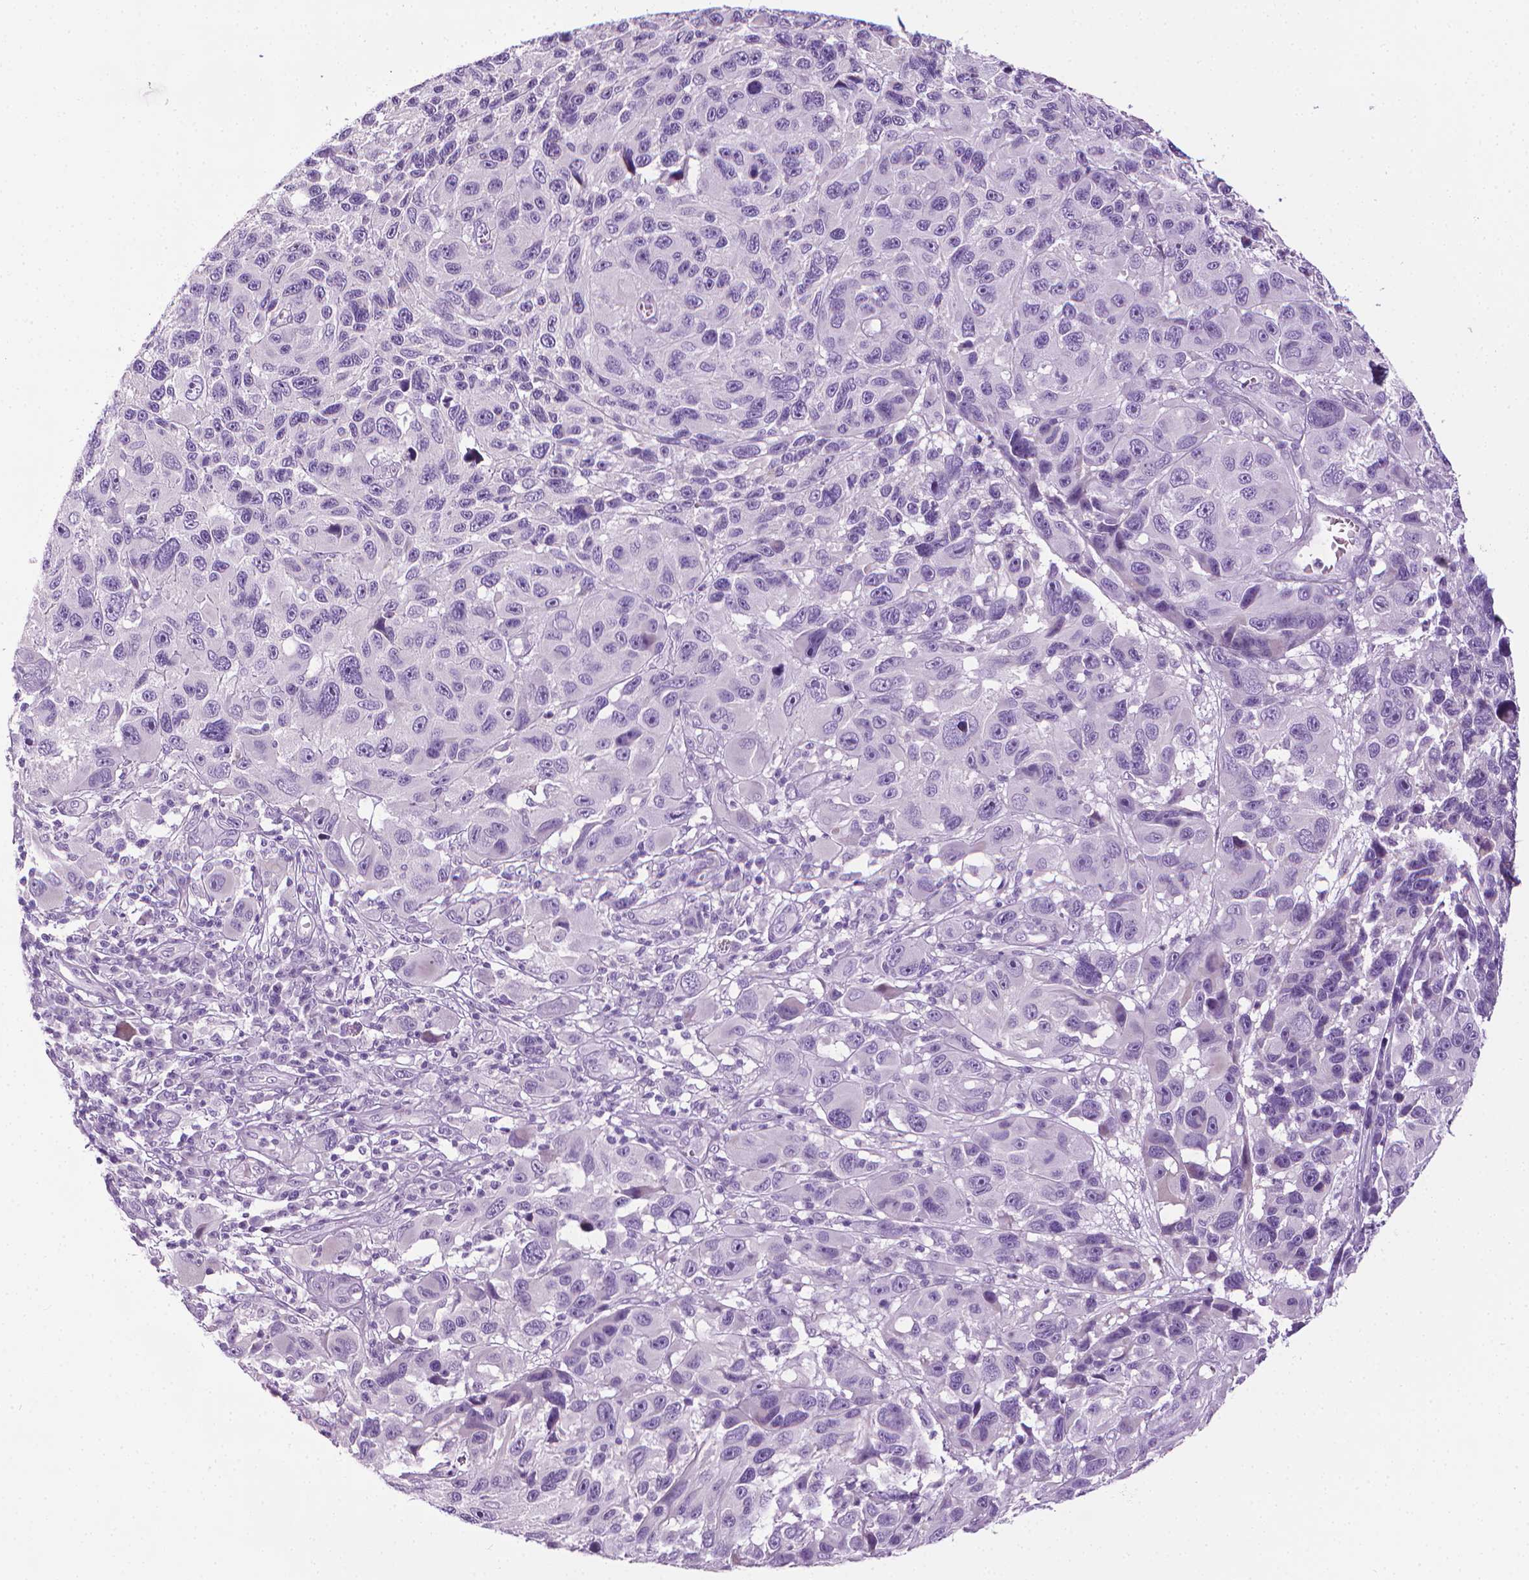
{"staining": {"intensity": "negative", "quantity": "none", "location": "none"}, "tissue": "melanoma", "cell_type": "Tumor cells", "image_type": "cancer", "snomed": [{"axis": "morphology", "description": "Malignant melanoma, NOS"}, {"axis": "topography", "description": "Skin"}], "caption": "An image of human melanoma is negative for staining in tumor cells.", "gene": "DNAI7", "patient": {"sex": "male", "age": 53}}